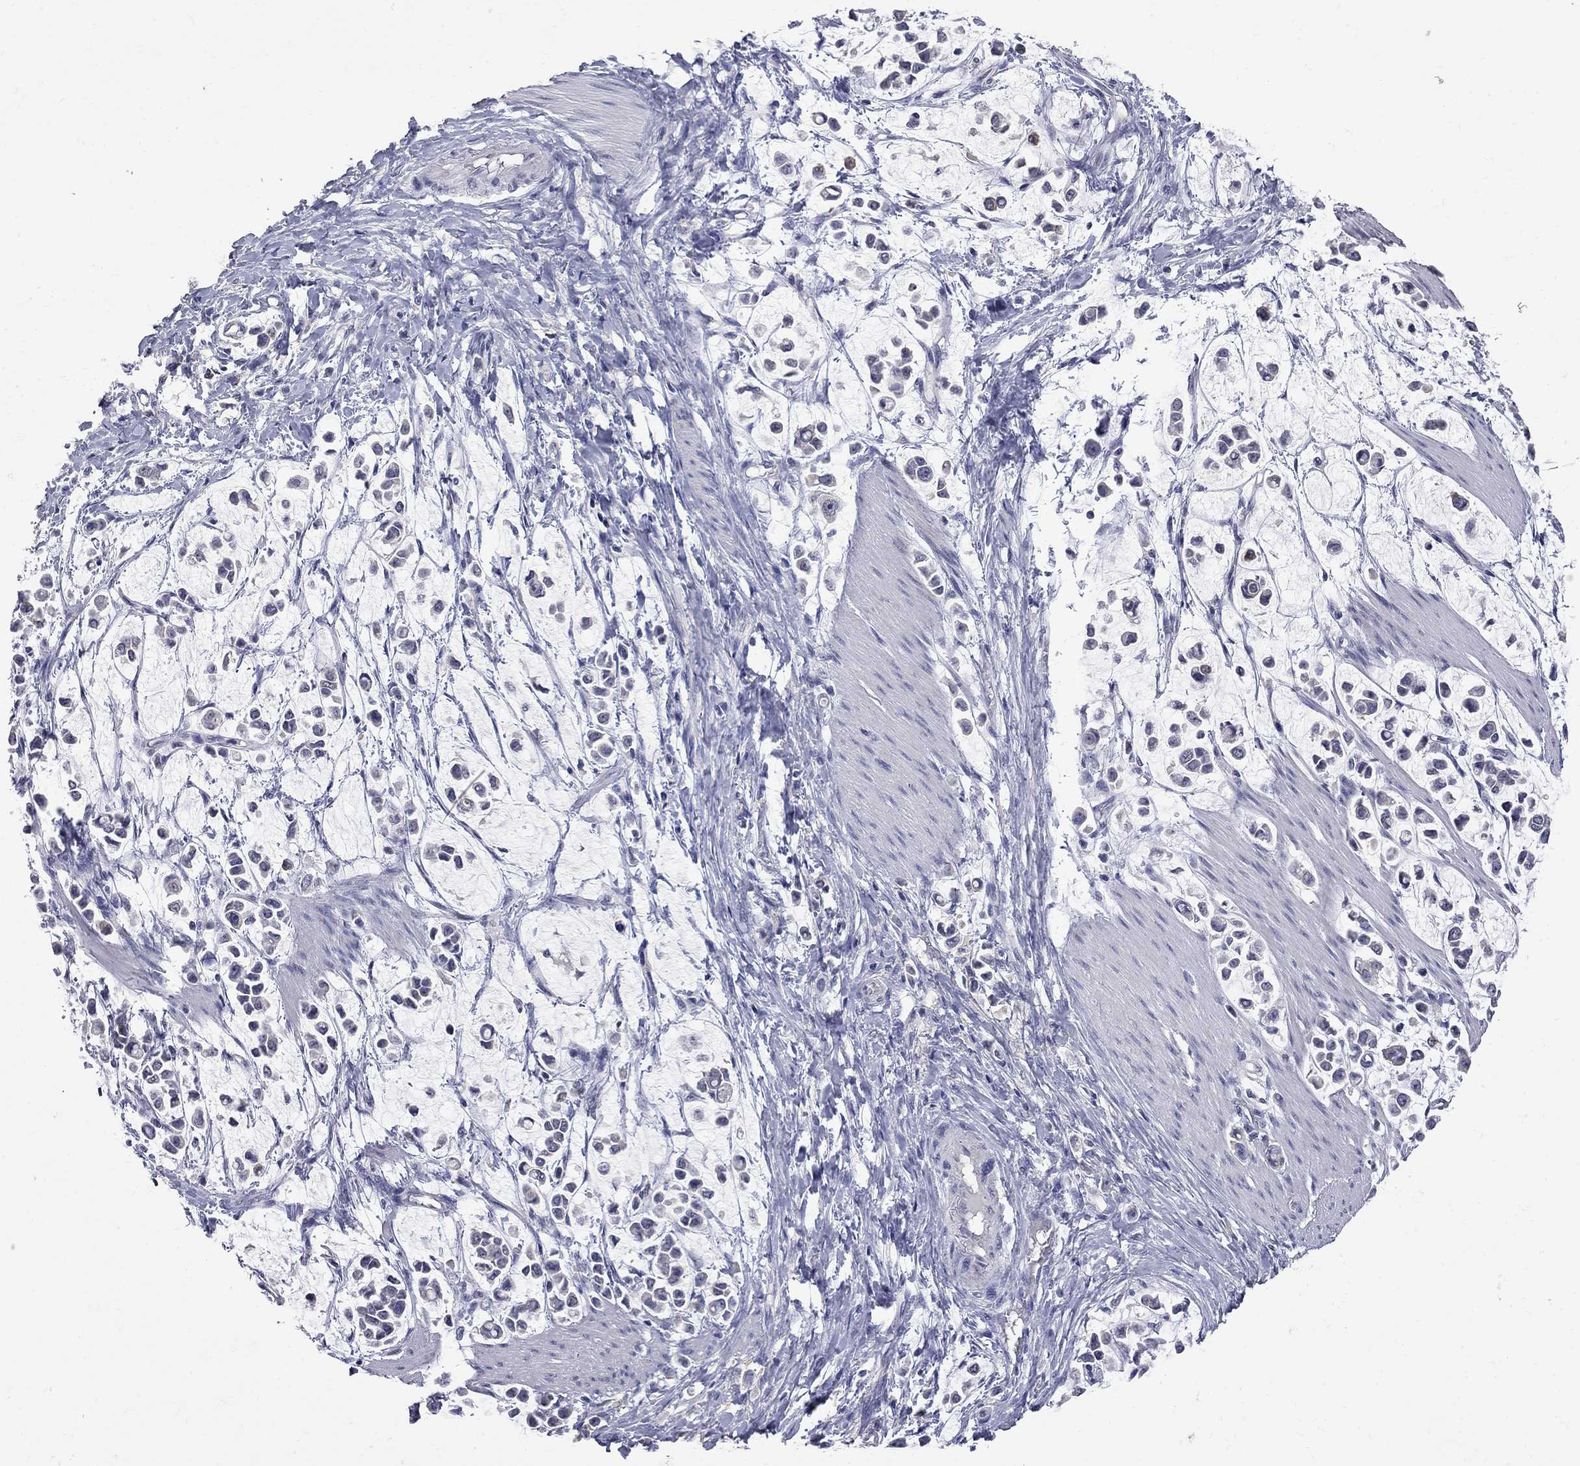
{"staining": {"intensity": "negative", "quantity": "none", "location": "none"}, "tissue": "stomach cancer", "cell_type": "Tumor cells", "image_type": "cancer", "snomed": [{"axis": "morphology", "description": "Adenocarcinoma, NOS"}, {"axis": "topography", "description": "Stomach"}], "caption": "Tumor cells show no significant protein staining in adenocarcinoma (stomach).", "gene": "NOS2", "patient": {"sex": "male", "age": 82}}